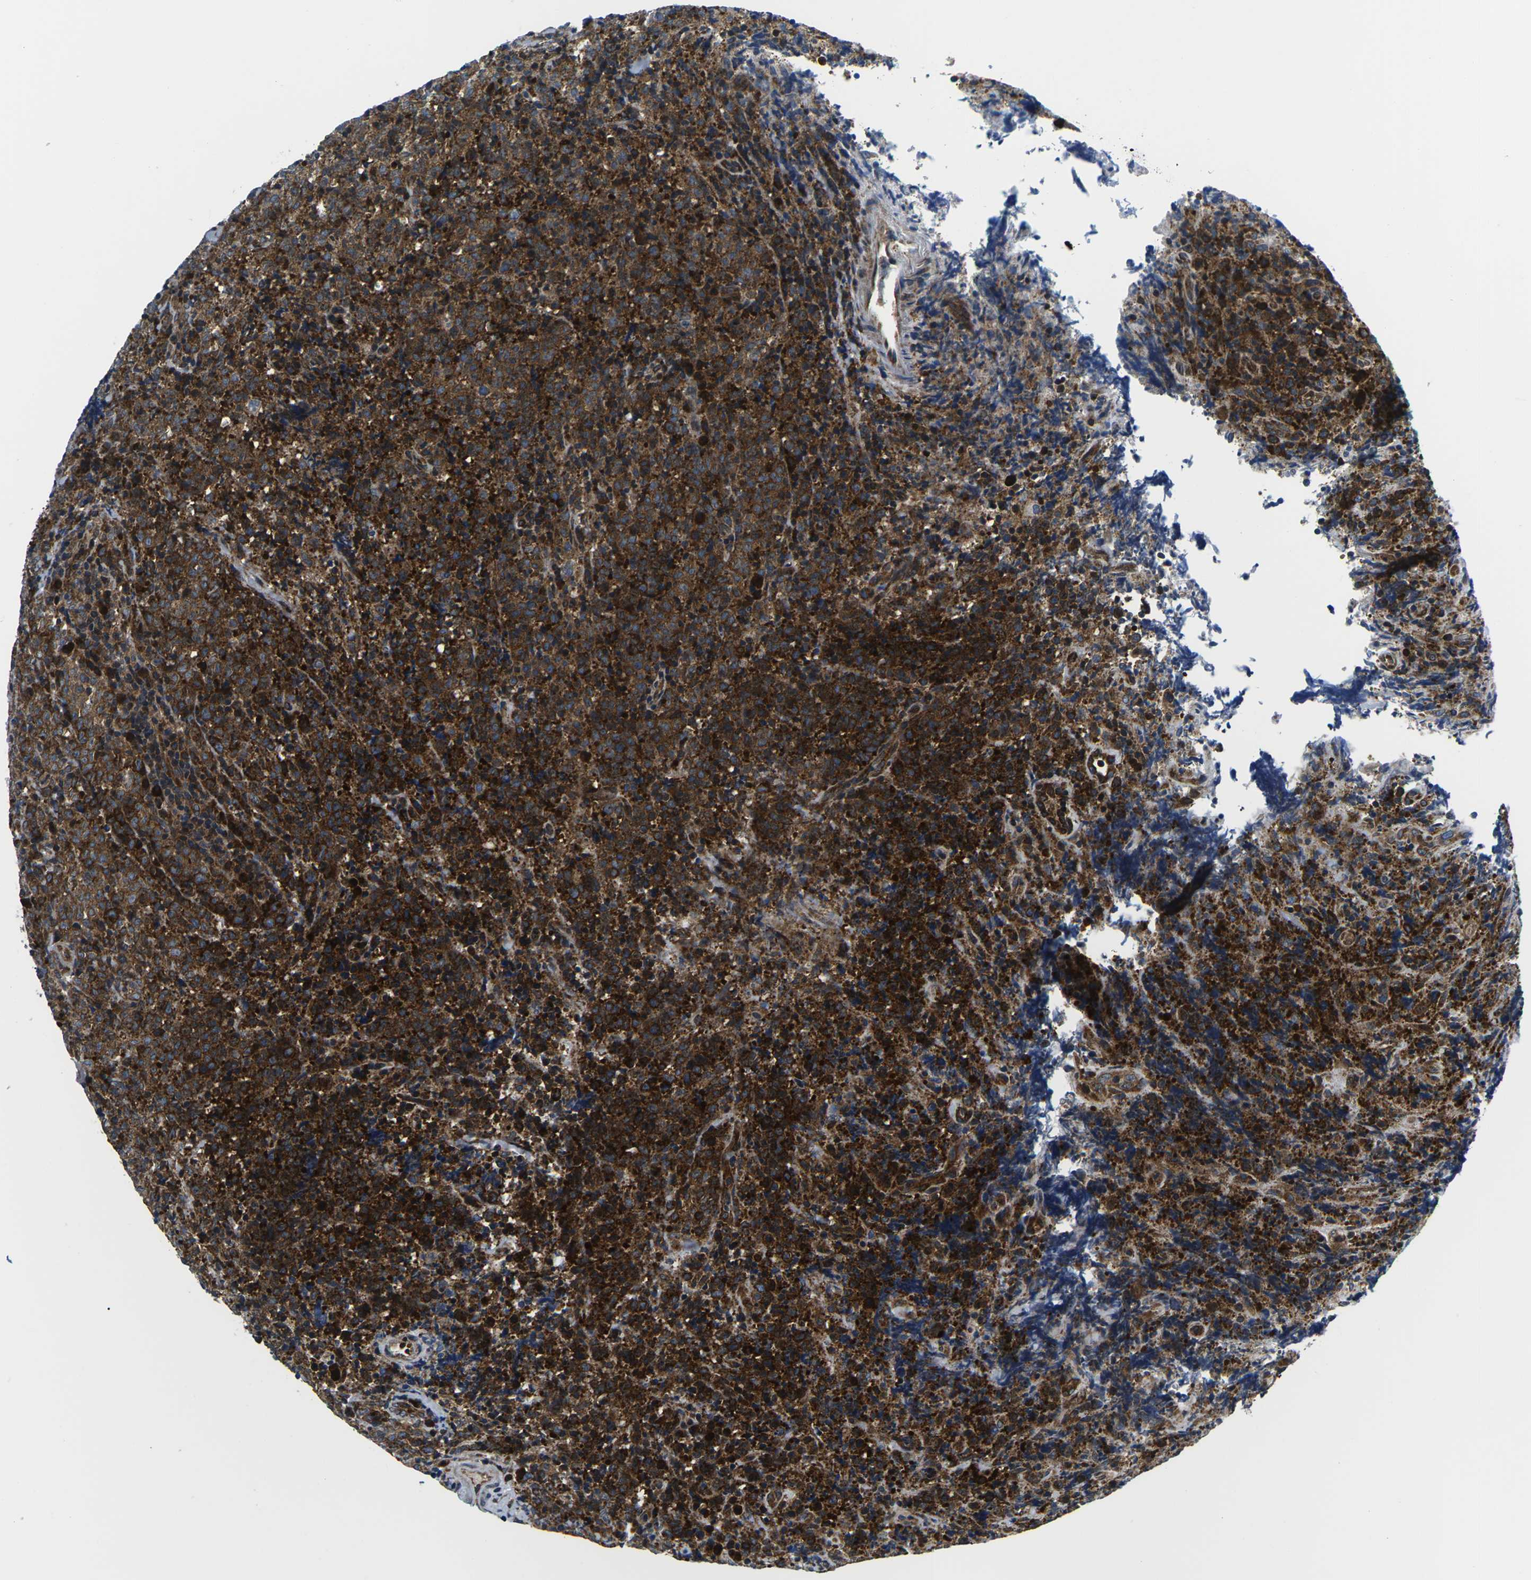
{"staining": {"intensity": "strong", "quantity": ">75%", "location": "cytoplasmic/membranous"}, "tissue": "lymphoma", "cell_type": "Tumor cells", "image_type": "cancer", "snomed": [{"axis": "morphology", "description": "Malignant lymphoma, non-Hodgkin's type, High grade"}, {"axis": "topography", "description": "Tonsil"}], "caption": "This micrograph displays IHC staining of human lymphoma, with high strong cytoplasmic/membranous expression in approximately >75% of tumor cells.", "gene": "EIF4E", "patient": {"sex": "female", "age": 36}}